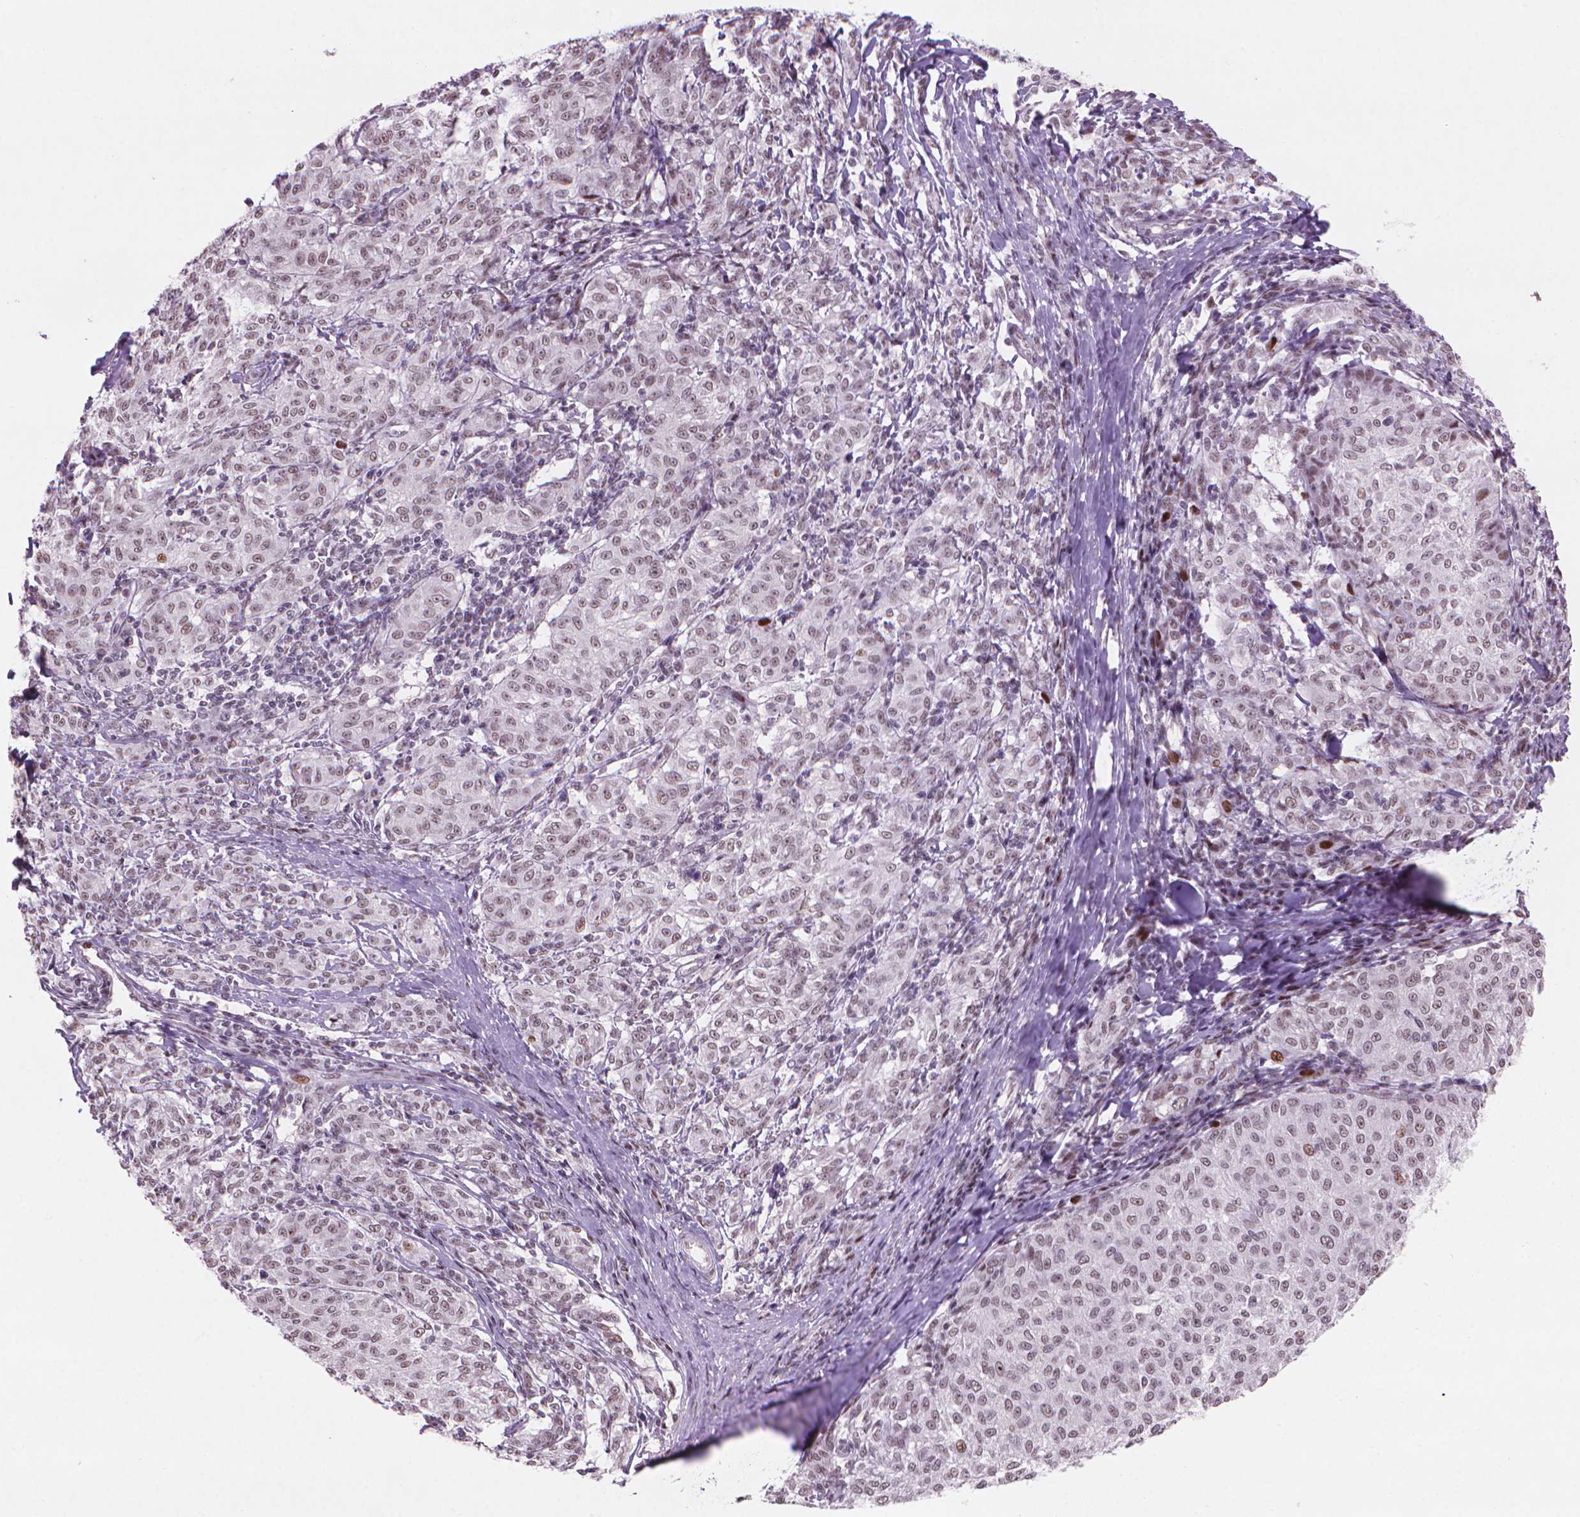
{"staining": {"intensity": "weak", "quantity": ">75%", "location": "nuclear"}, "tissue": "melanoma", "cell_type": "Tumor cells", "image_type": "cancer", "snomed": [{"axis": "morphology", "description": "Malignant melanoma, NOS"}, {"axis": "topography", "description": "Skin"}], "caption": "Human malignant melanoma stained with a brown dye demonstrates weak nuclear positive positivity in about >75% of tumor cells.", "gene": "HES7", "patient": {"sex": "female", "age": 72}}